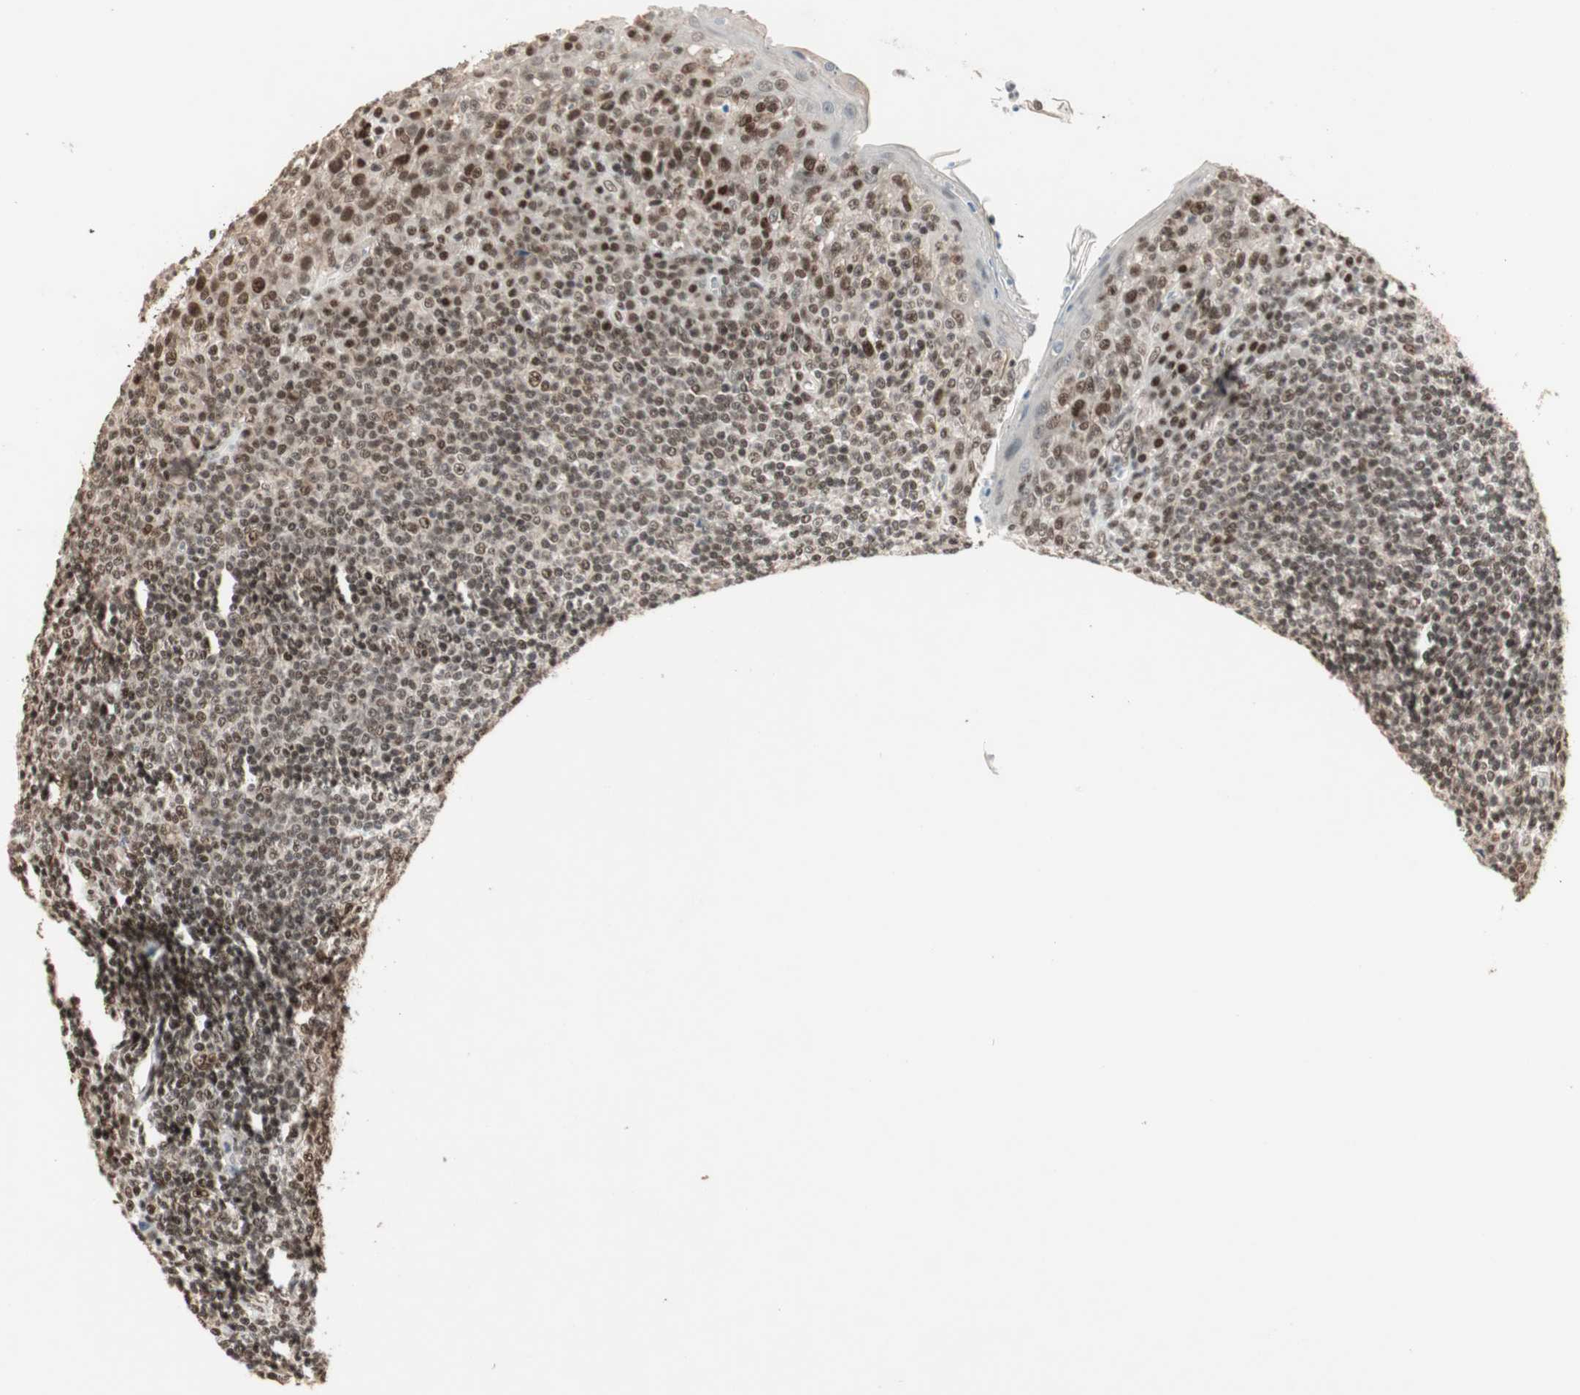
{"staining": {"intensity": "moderate", "quantity": ">75%", "location": "nuclear"}, "tissue": "tonsil", "cell_type": "Non-germinal center cells", "image_type": "normal", "snomed": [{"axis": "morphology", "description": "Normal tissue, NOS"}, {"axis": "topography", "description": "Tonsil"}], "caption": "Immunohistochemistry micrograph of unremarkable human tonsil stained for a protein (brown), which reveals medium levels of moderate nuclear expression in approximately >75% of non-germinal center cells.", "gene": "MDC1", "patient": {"sex": "male", "age": 31}}